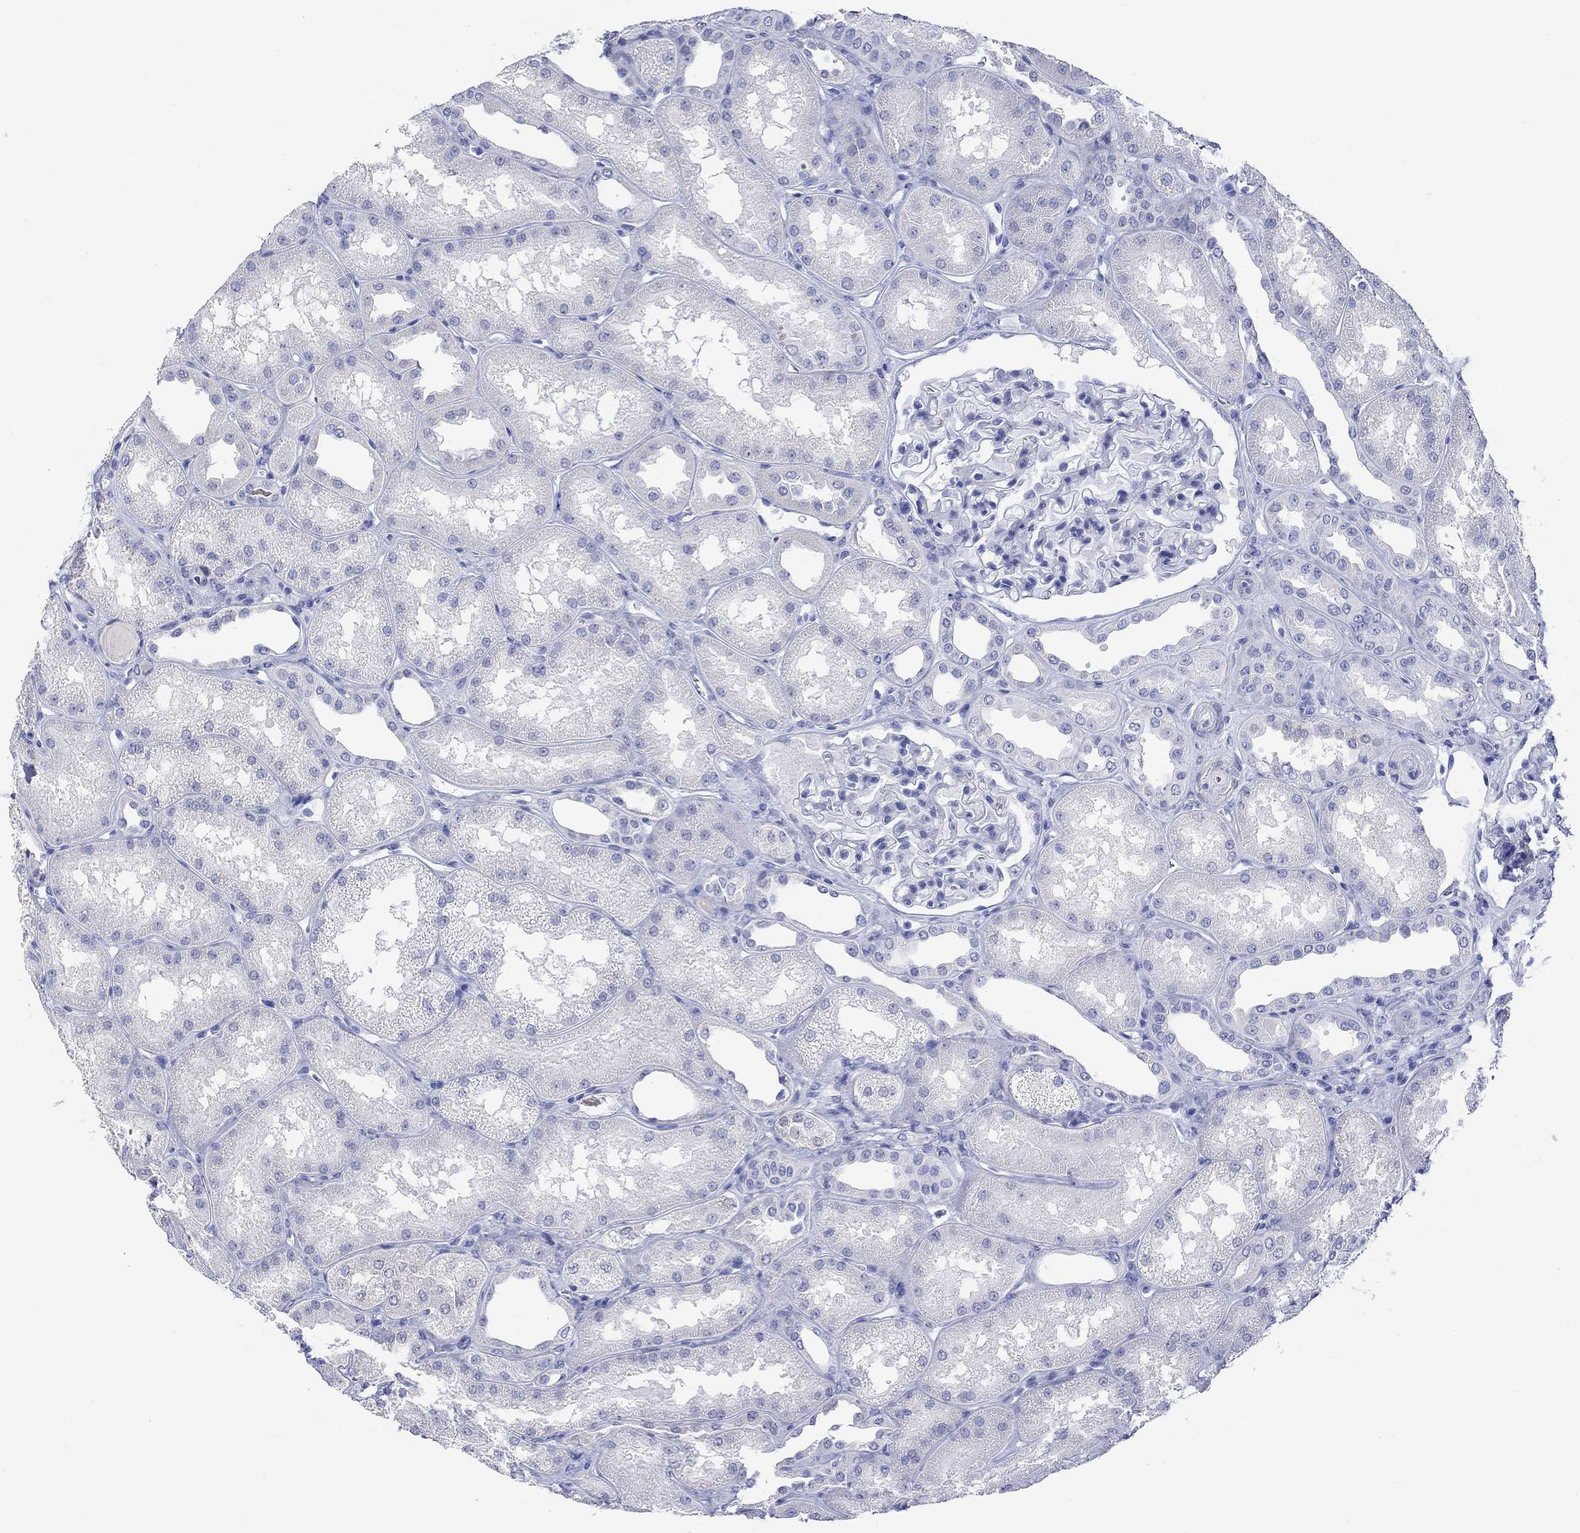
{"staining": {"intensity": "negative", "quantity": "none", "location": "none"}, "tissue": "kidney", "cell_type": "Cells in glomeruli", "image_type": "normal", "snomed": [{"axis": "morphology", "description": "Normal tissue, NOS"}, {"axis": "topography", "description": "Kidney"}], "caption": "Immunohistochemistry (IHC) of normal kidney displays no positivity in cells in glomeruli.", "gene": "MSI1", "patient": {"sex": "male", "age": 61}}